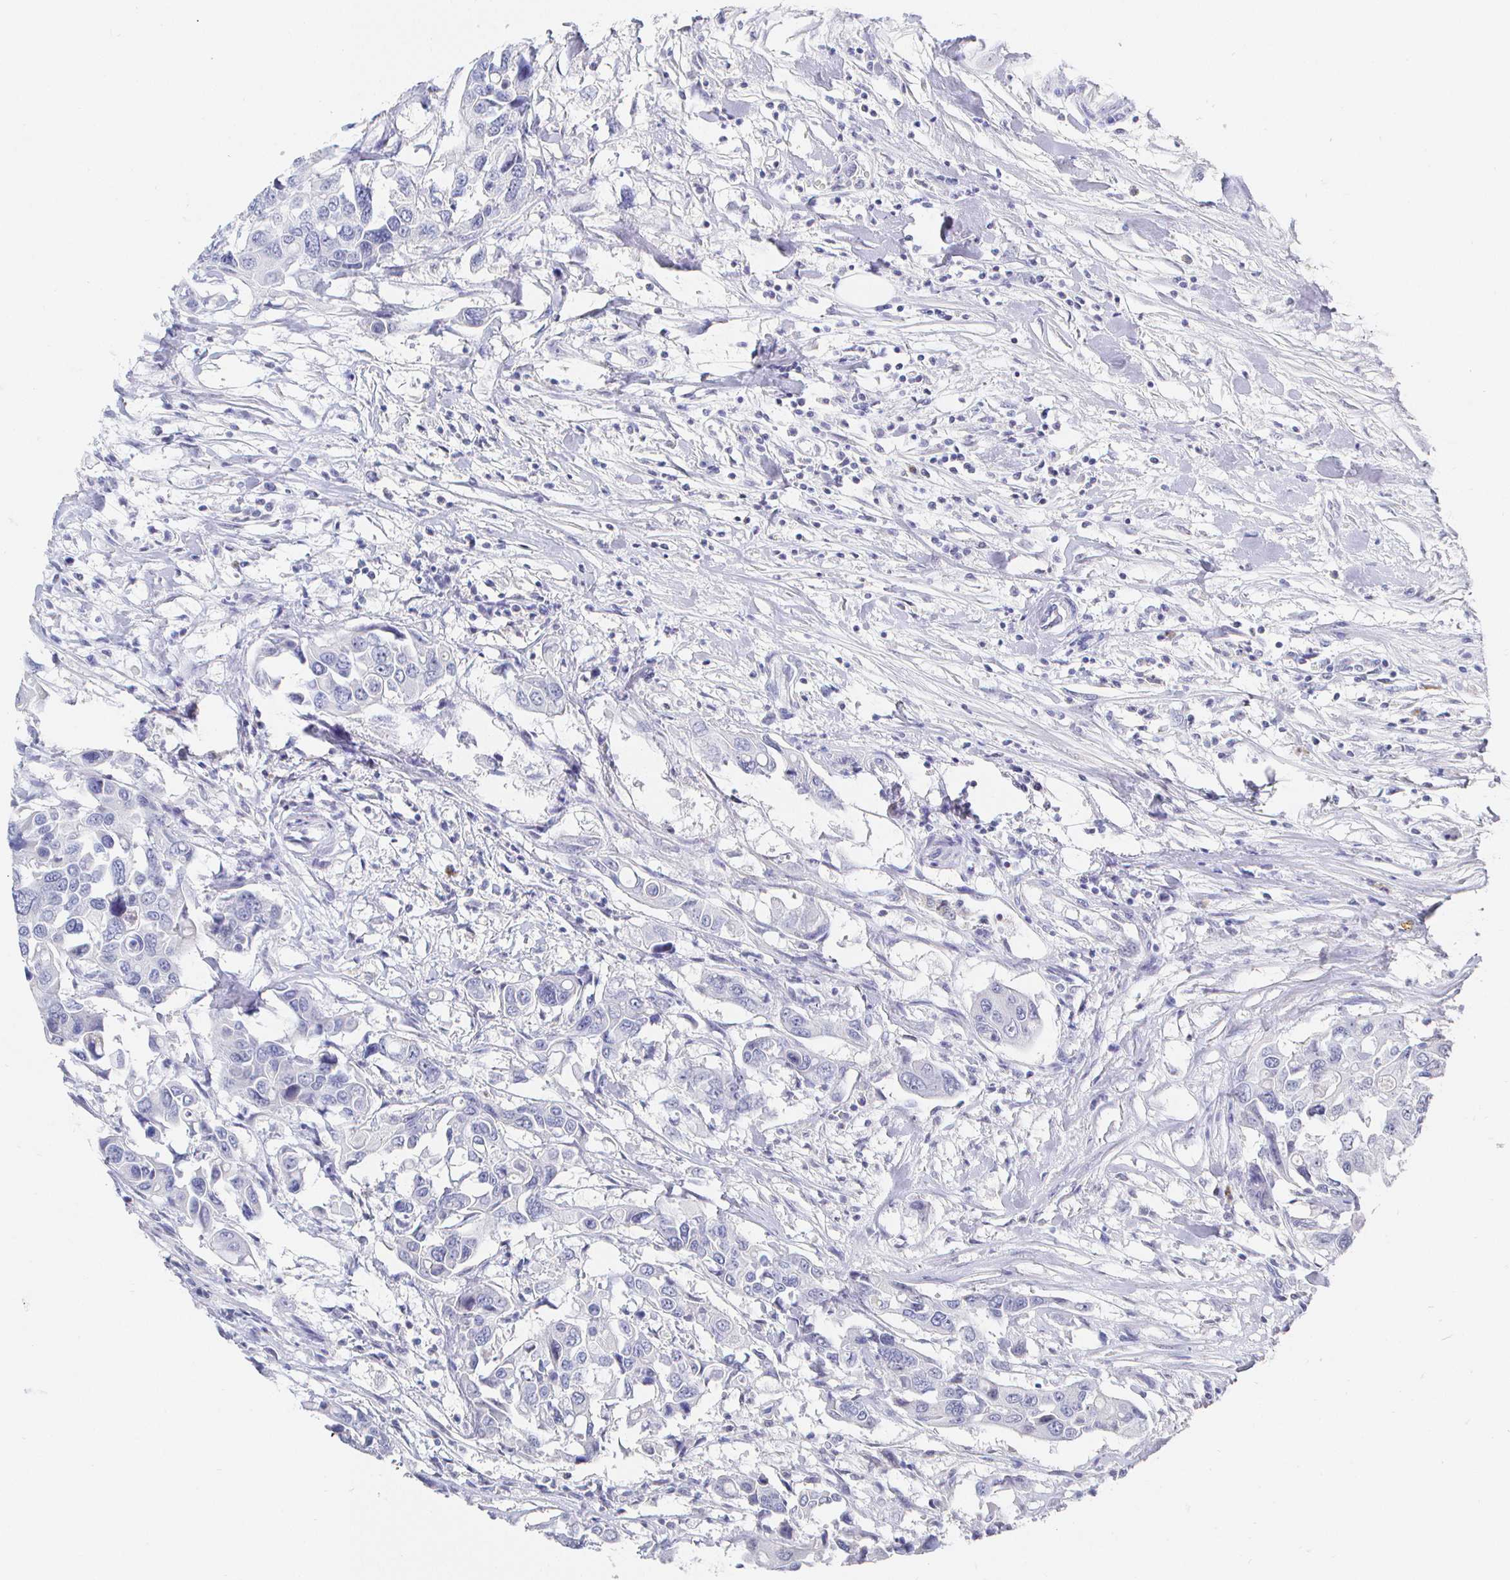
{"staining": {"intensity": "negative", "quantity": "none", "location": "none"}, "tissue": "colorectal cancer", "cell_type": "Tumor cells", "image_type": "cancer", "snomed": [{"axis": "morphology", "description": "Adenocarcinoma, NOS"}, {"axis": "topography", "description": "Colon"}], "caption": "Protein analysis of adenocarcinoma (colorectal) demonstrates no significant expression in tumor cells.", "gene": "LRRC23", "patient": {"sex": "male", "age": 77}}